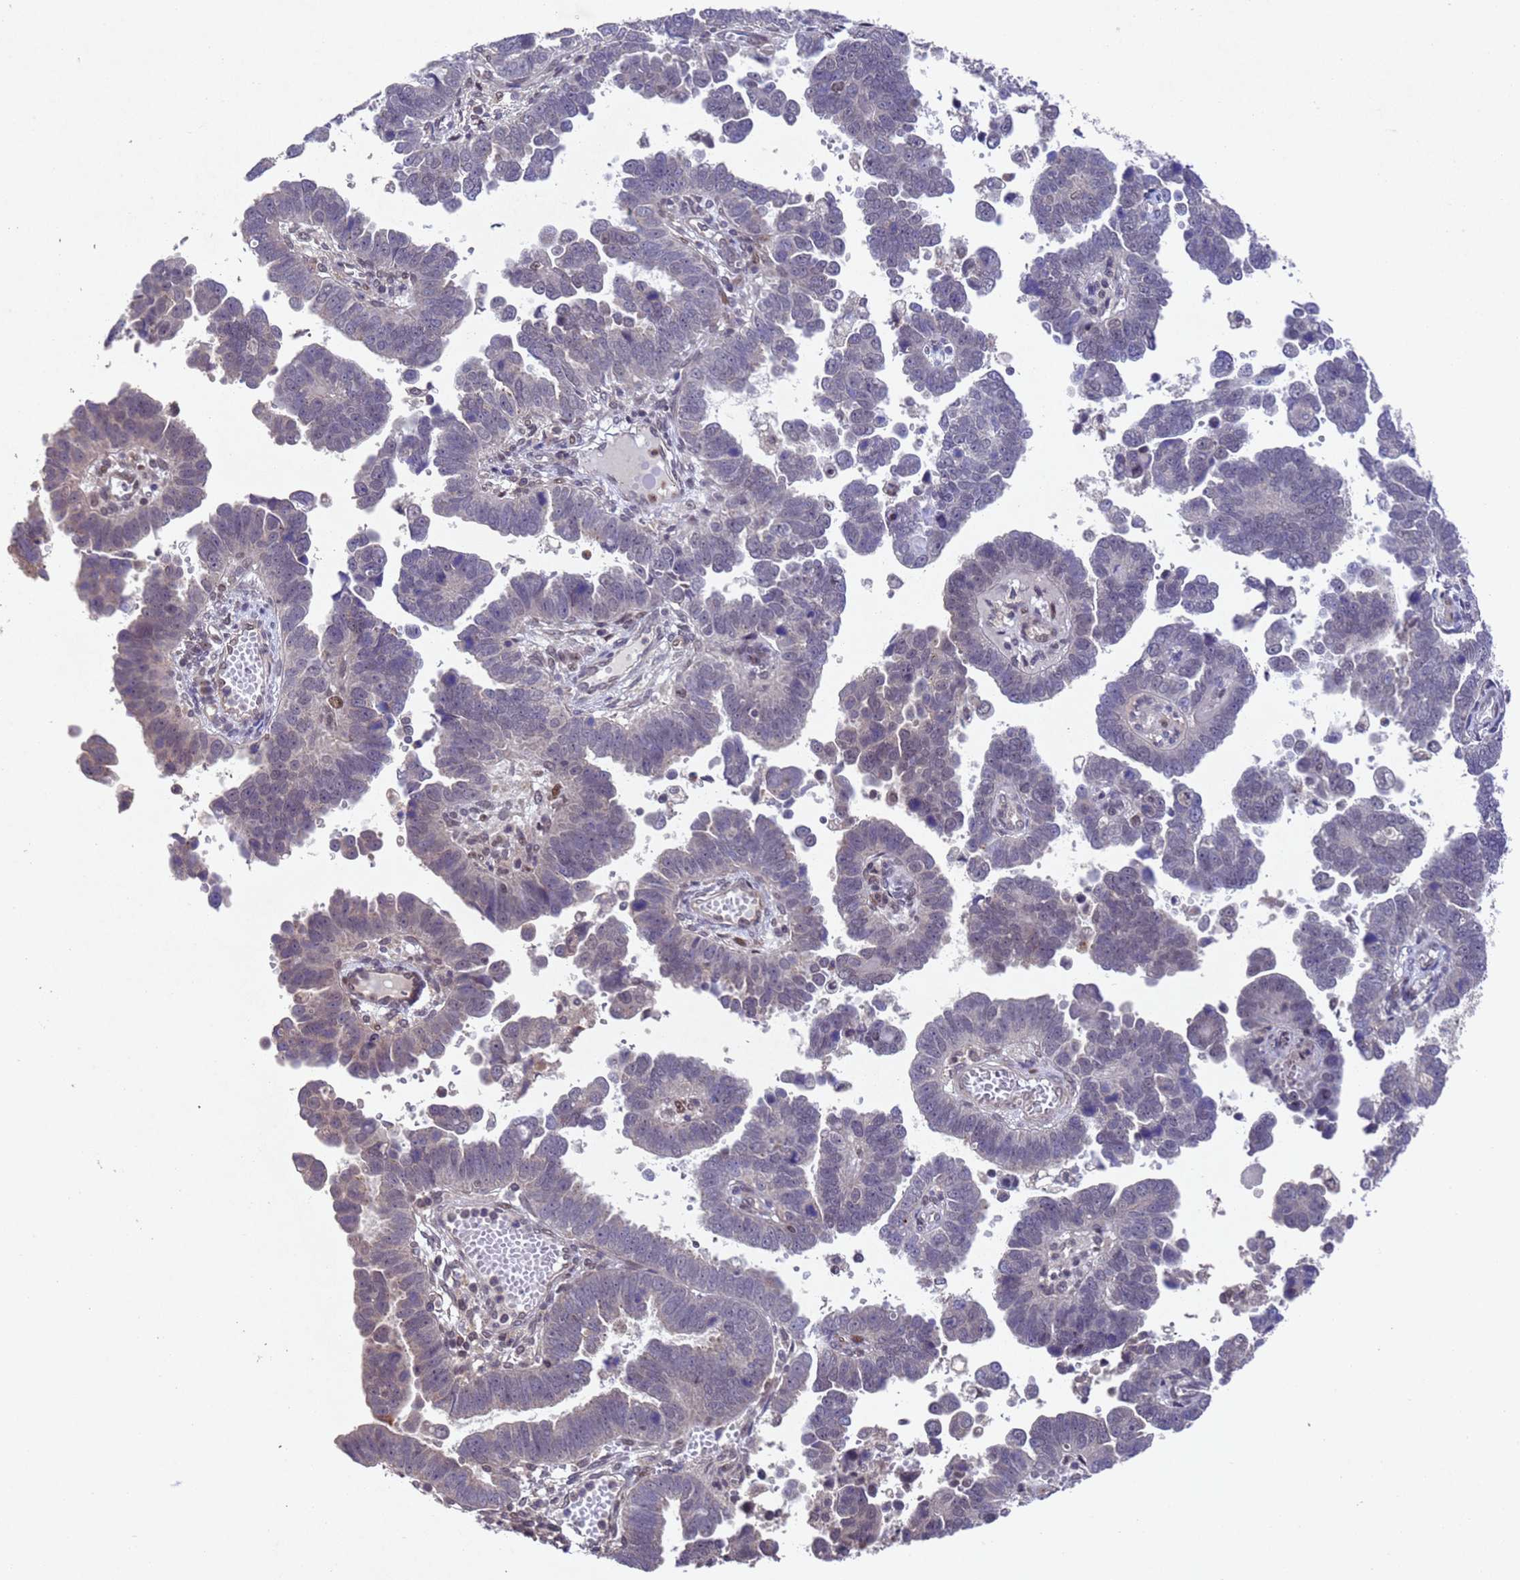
{"staining": {"intensity": "negative", "quantity": "none", "location": "none"}, "tissue": "endometrial cancer", "cell_type": "Tumor cells", "image_type": "cancer", "snomed": [{"axis": "morphology", "description": "Adenocarcinoma, NOS"}, {"axis": "topography", "description": "Endometrium"}], "caption": "Tumor cells are negative for brown protein staining in endometrial adenocarcinoma. (DAB IHC visualized using brightfield microscopy, high magnification).", "gene": "TBK1", "patient": {"sex": "female", "age": 75}}